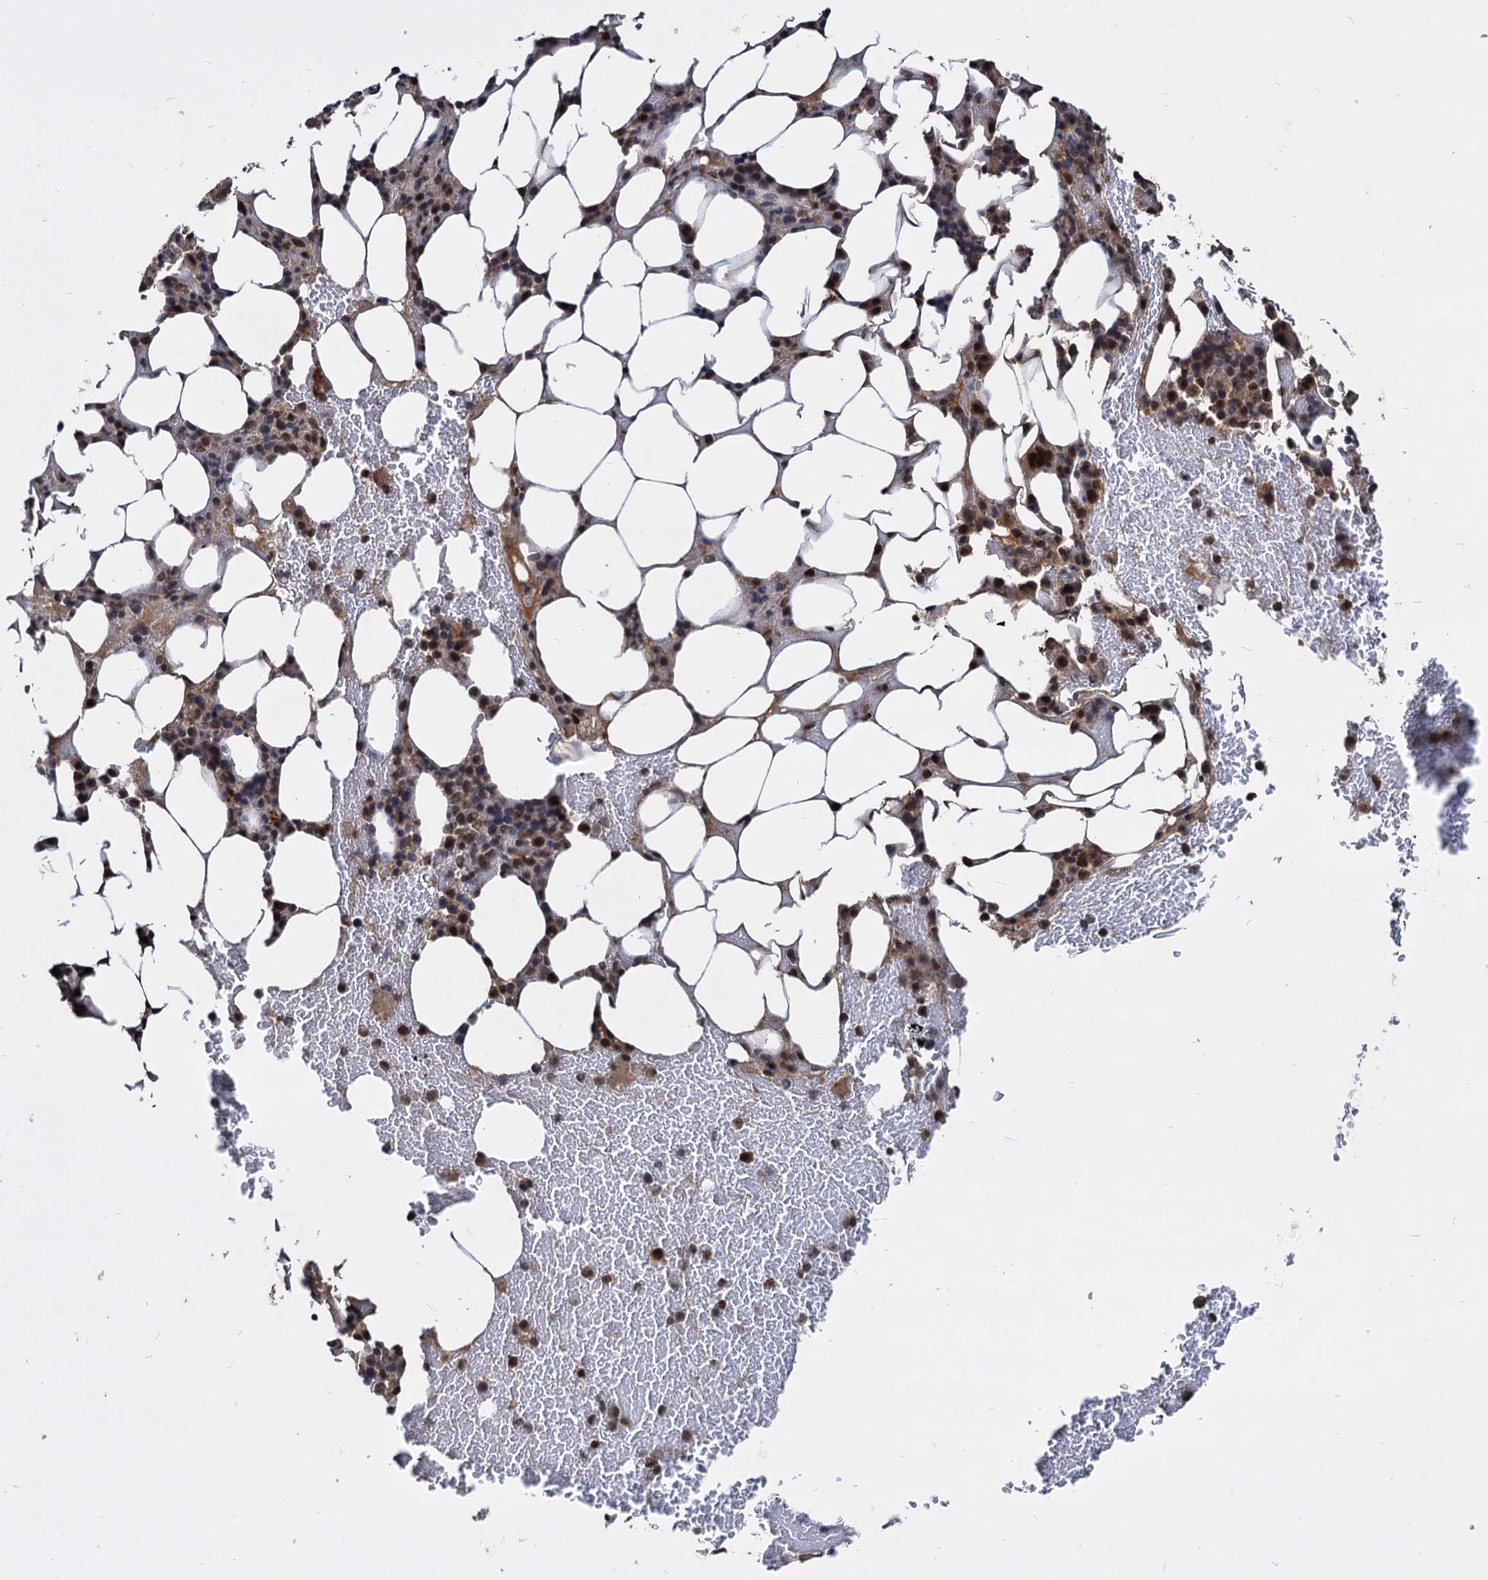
{"staining": {"intensity": "strong", "quantity": "25%-75%", "location": "nuclear"}, "tissue": "bone marrow", "cell_type": "Hematopoietic cells", "image_type": "normal", "snomed": [{"axis": "morphology", "description": "Normal tissue, NOS"}, {"axis": "topography", "description": "Bone marrow"}], "caption": "A high-resolution photomicrograph shows IHC staining of unremarkable bone marrow, which exhibits strong nuclear positivity in about 25%-75% of hematopoietic cells.", "gene": "FAM216B", "patient": {"sex": "male", "age": 78}}